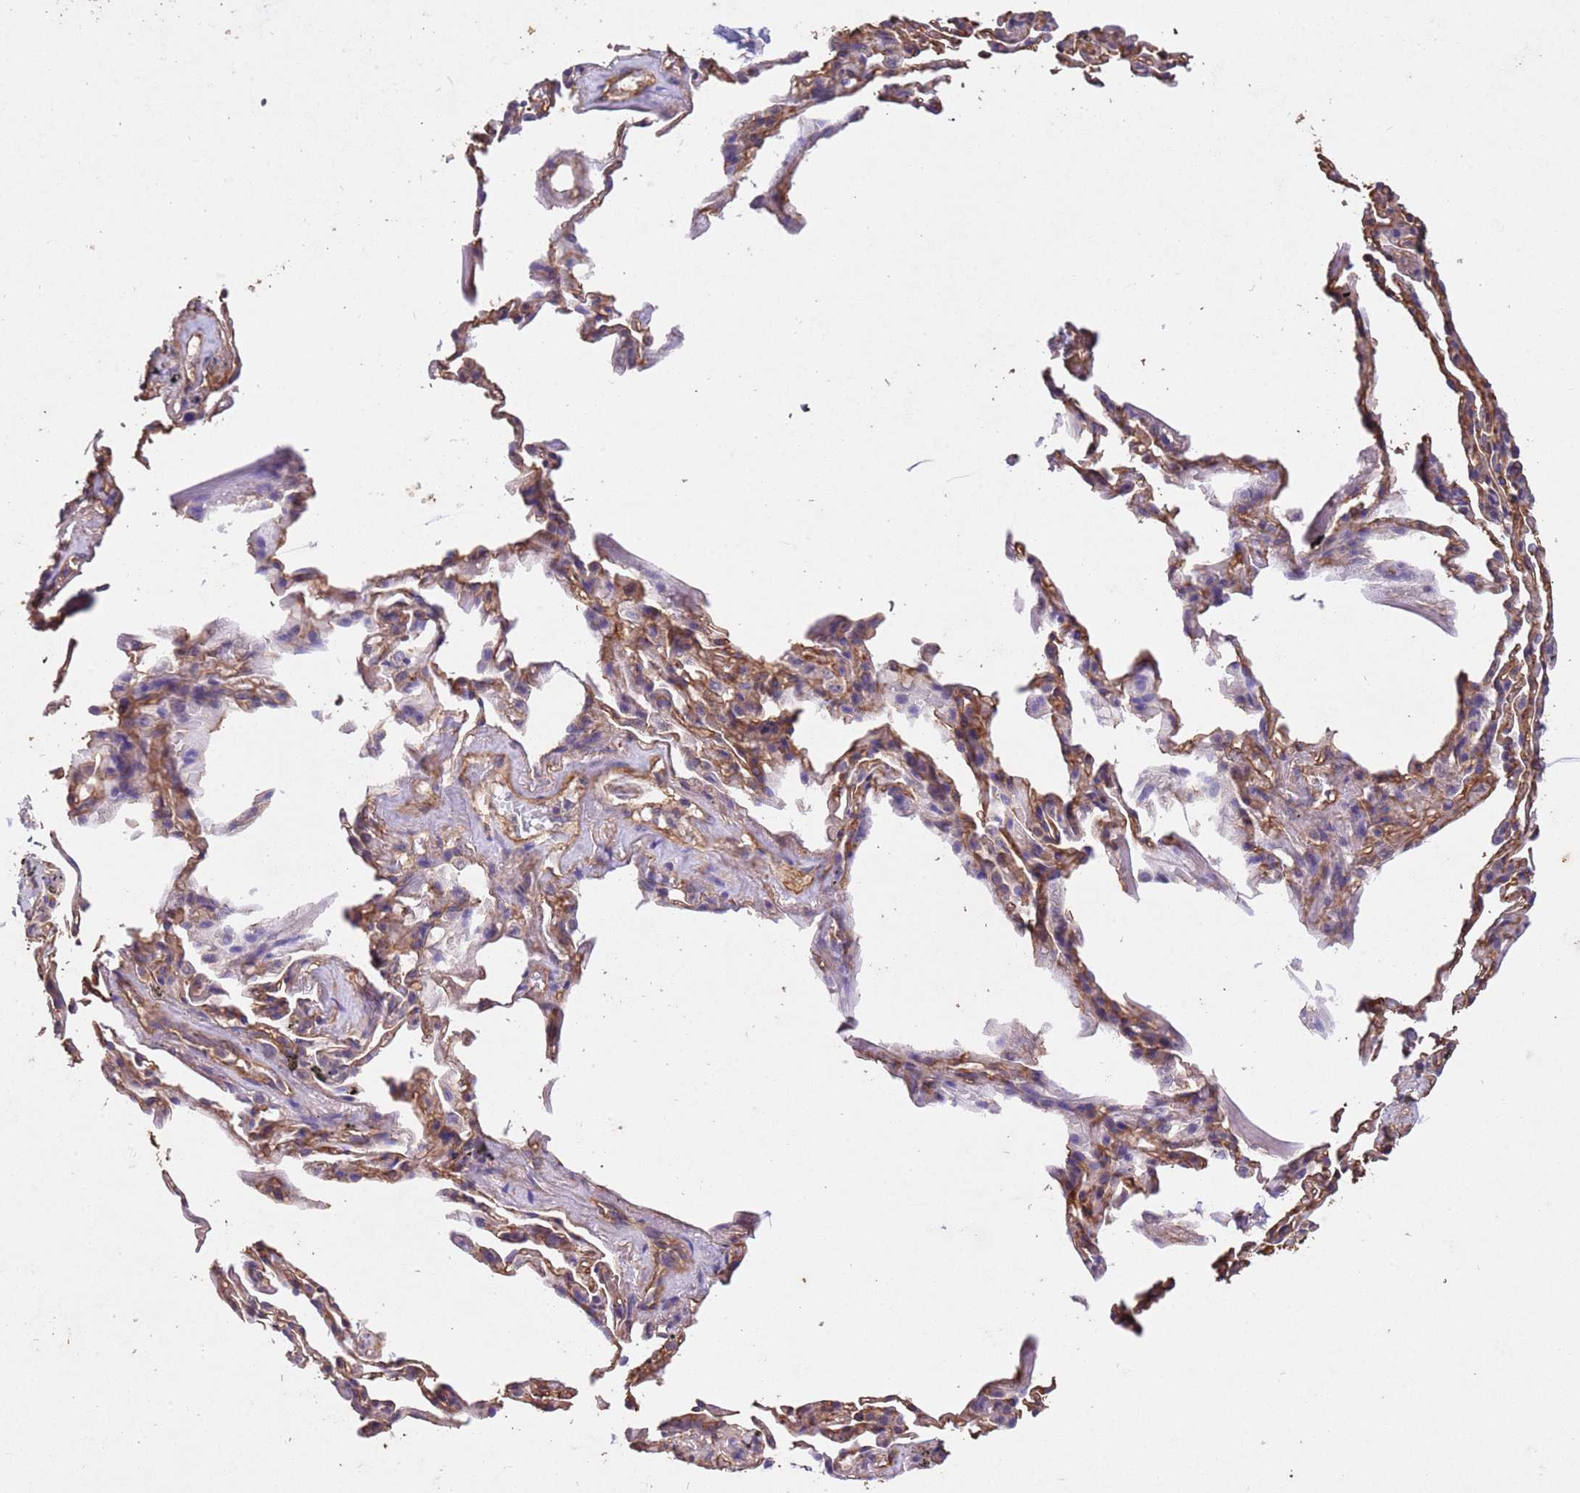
{"staining": {"intensity": "weak", "quantity": "25%-75%", "location": "cytoplasmic/membranous"}, "tissue": "adipose tissue", "cell_type": "Adipocytes", "image_type": "normal", "snomed": [{"axis": "morphology", "description": "Normal tissue, NOS"}, {"axis": "topography", "description": "Lymph node"}, {"axis": "topography", "description": "Bronchus"}], "caption": "Protein expression analysis of normal human adipose tissue reveals weak cytoplasmic/membranous positivity in about 25%-75% of adipocytes.", "gene": "MTX3", "patient": {"sex": "male", "age": 63}}